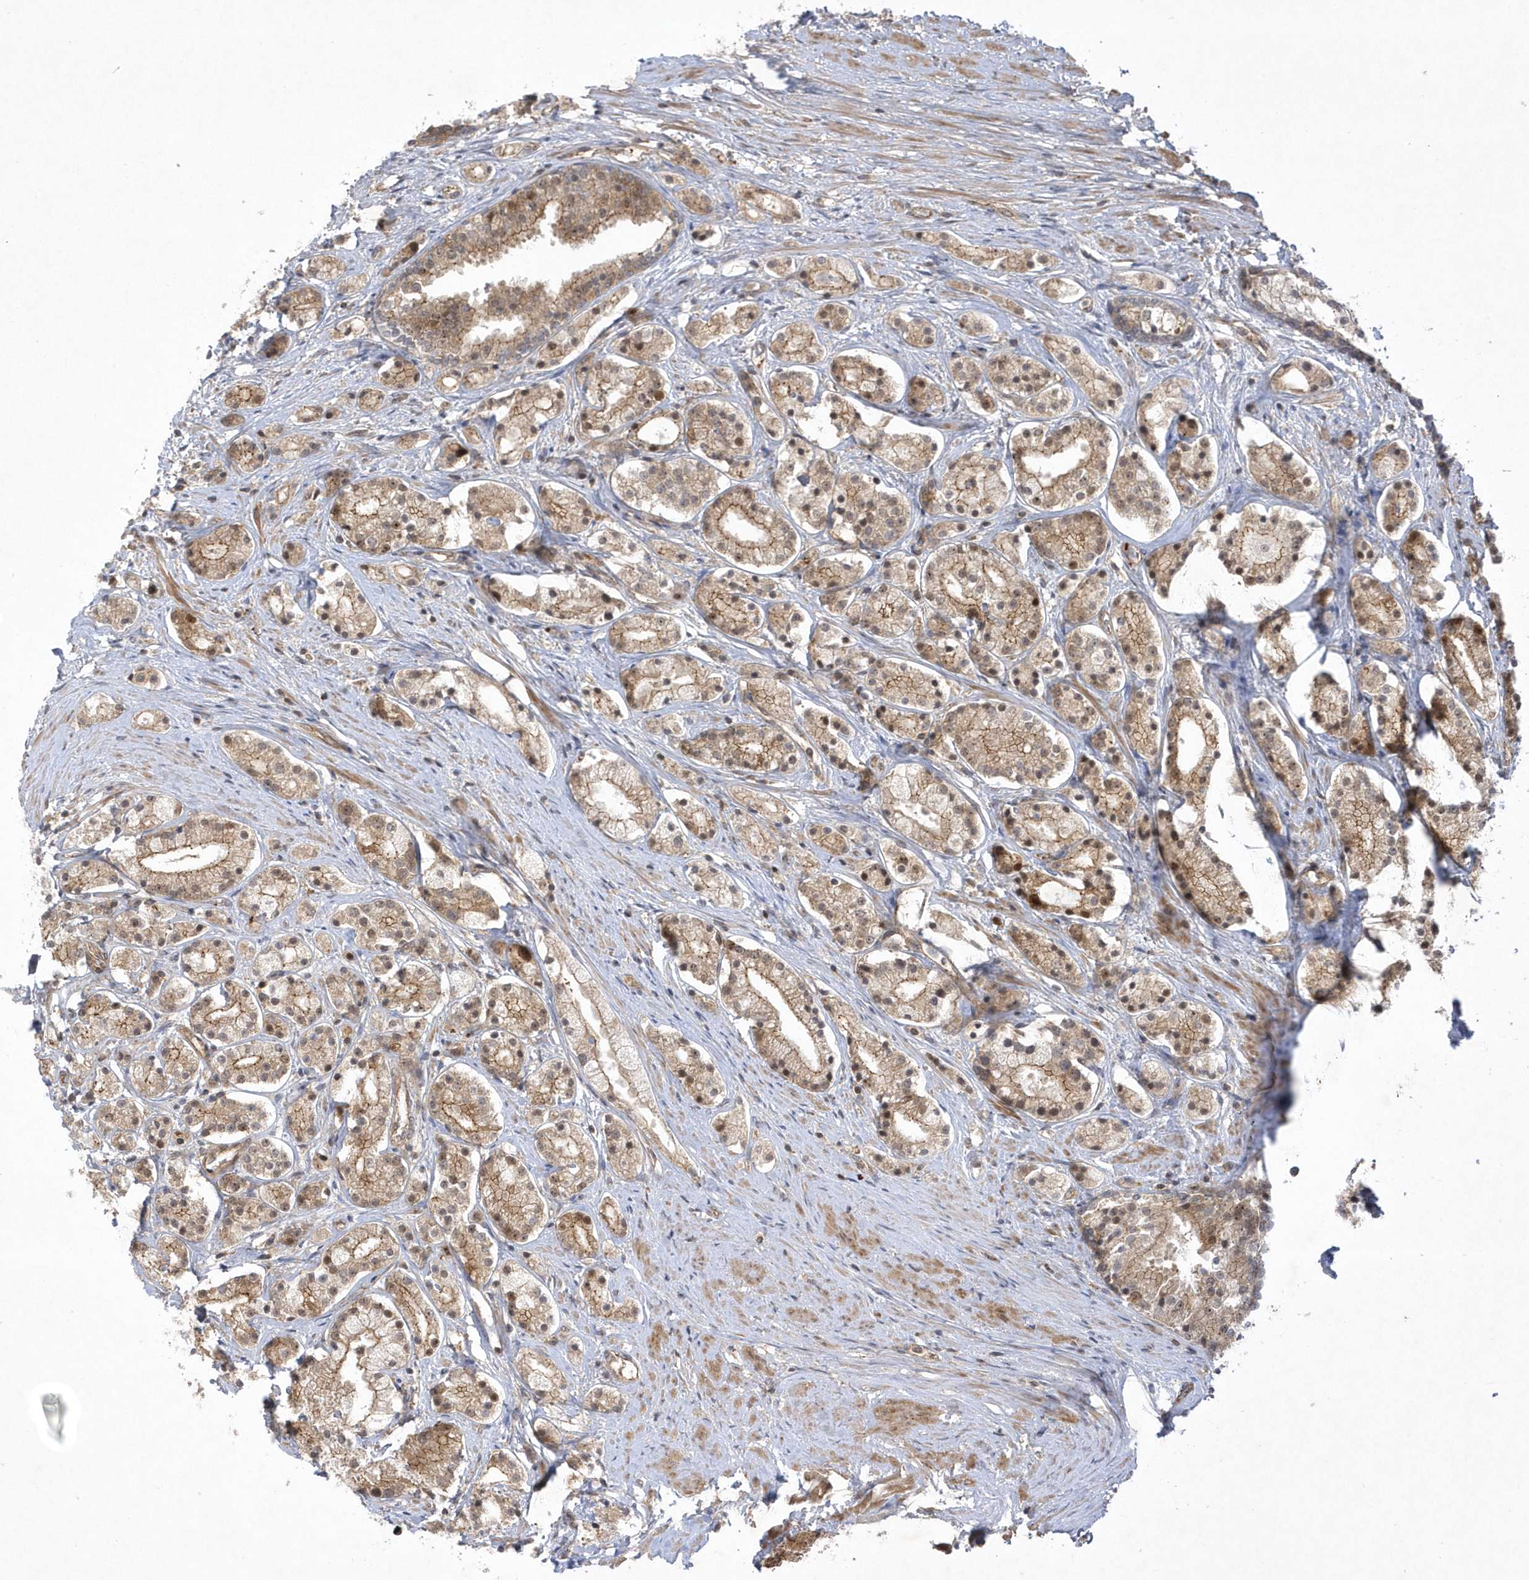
{"staining": {"intensity": "moderate", "quantity": ">75%", "location": "cytoplasmic/membranous,nuclear"}, "tissue": "prostate cancer", "cell_type": "Tumor cells", "image_type": "cancer", "snomed": [{"axis": "morphology", "description": "Adenocarcinoma, High grade"}, {"axis": "topography", "description": "Prostate"}], "caption": "This image exhibits immunohistochemistry (IHC) staining of human prostate adenocarcinoma (high-grade), with medium moderate cytoplasmic/membranous and nuclear expression in about >75% of tumor cells.", "gene": "NAF1", "patient": {"sex": "male", "age": 69}}